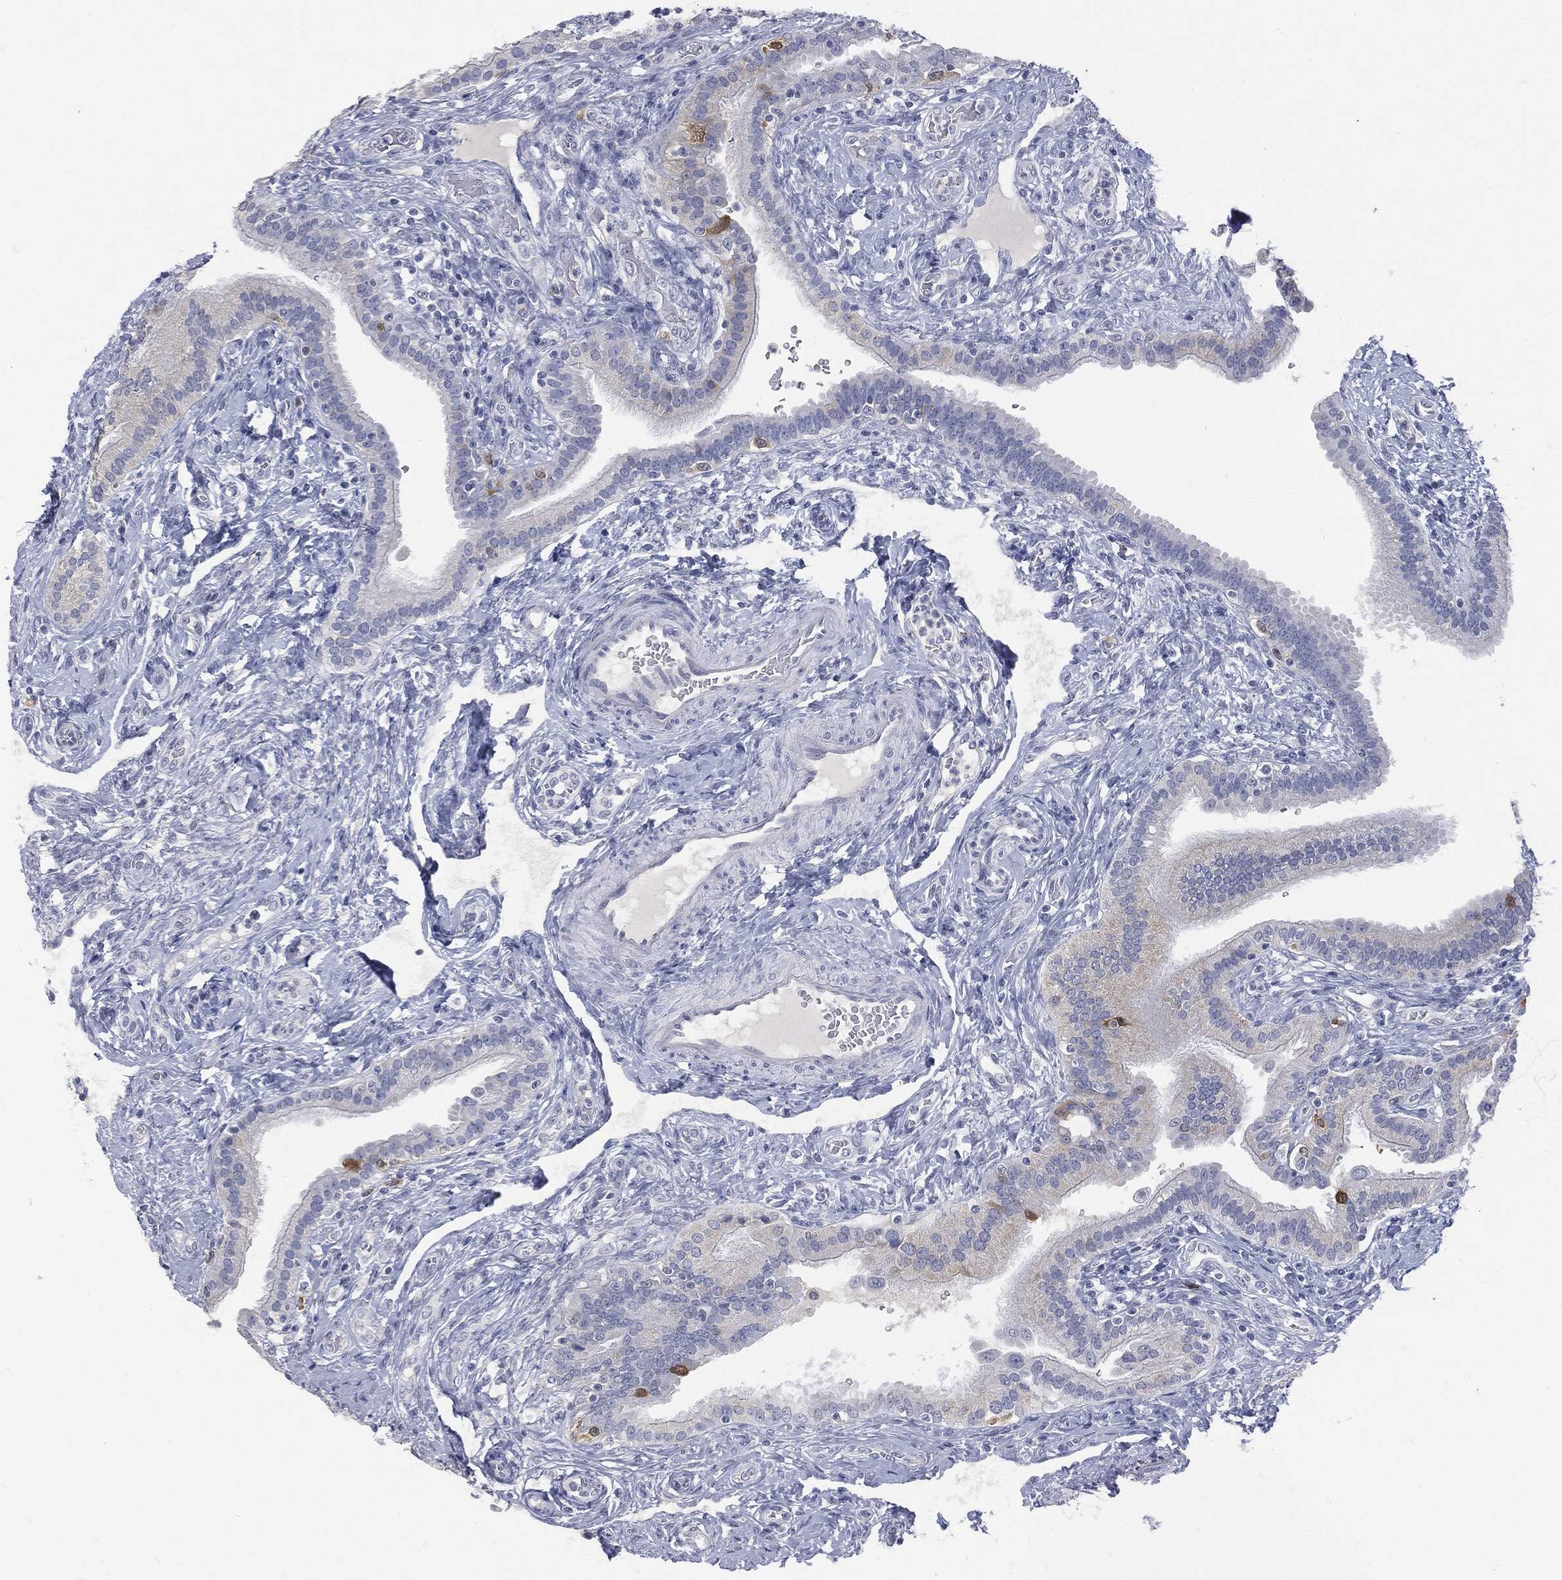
{"staining": {"intensity": "negative", "quantity": "none", "location": "none"}, "tissue": "fallopian tube", "cell_type": "Glandular cells", "image_type": "normal", "snomed": [{"axis": "morphology", "description": "Normal tissue, NOS"}, {"axis": "topography", "description": "Fallopian tube"}], "caption": "A histopathology image of fallopian tube stained for a protein displays no brown staining in glandular cells. Brightfield microscopy of immunohistochemistry stained with DAB (3,3'-diaminobenzidine) (brown) and hematoxylin (blue), captured at high magnification.", "gene": "UBE2C", "patient": {"sex": "female", "age": 41}}